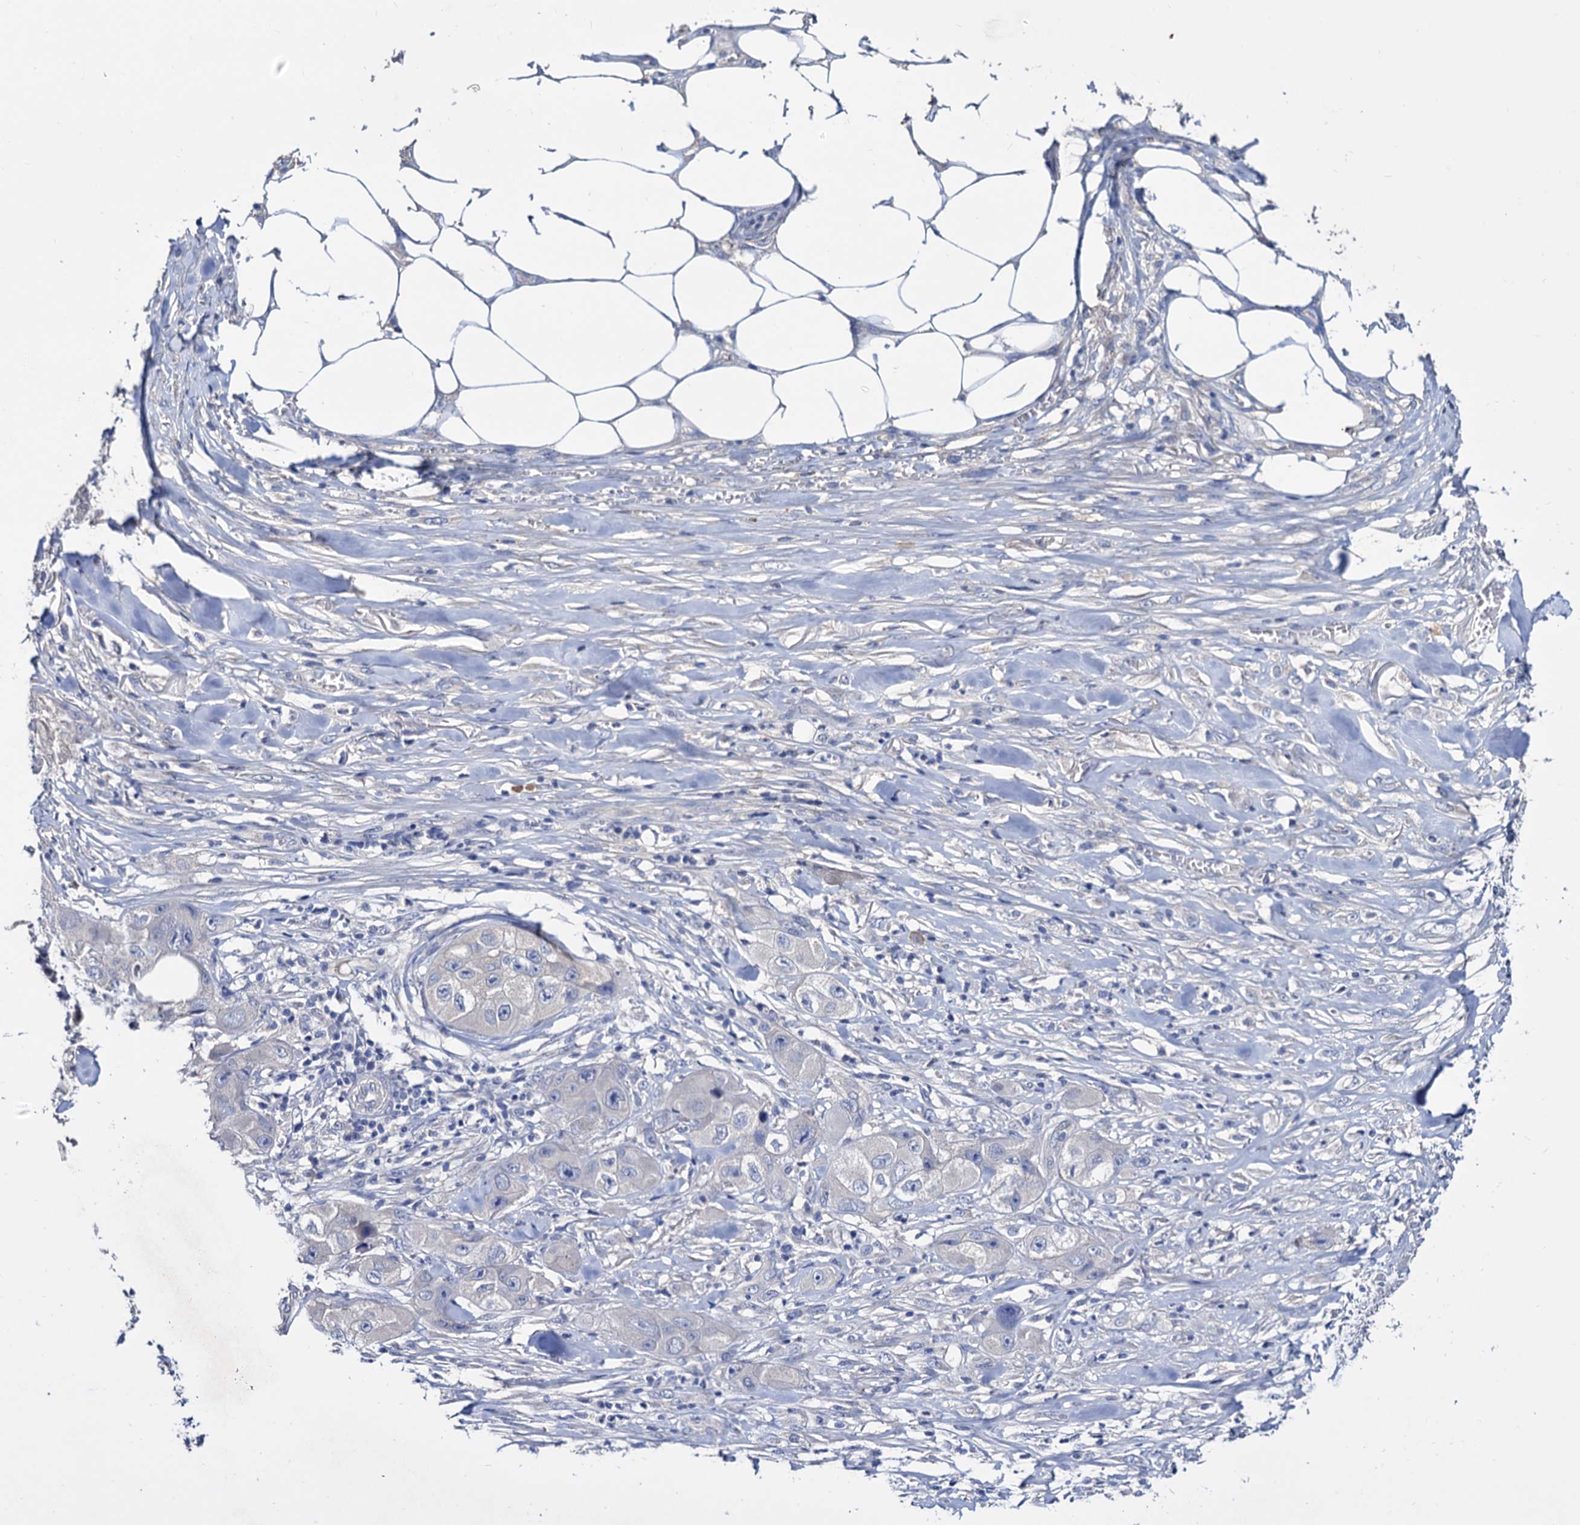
{"staining": {"intensity": "negative", "quantity": "none", "location": "none"}, "tissue": "skin cancer", "cell_type": "Tumor cells", "image_type": "cancer", "snomed": [{"axis": "morphology", "description": "Squamous cell carcinoma, NOS"}, {"axis": "topography", "description": "Skin"}, {"axis": "topography", "description": "Subcutis"}], "caption": "DAB (3,3'-diaminobenzidine) immunohistochemical staining of skin cancer (squamous cell carcinoma) exhibits no significant expression in tumor cells.", "gene": "NPAS4", "patient": {"sex": "male", "age": 73}}